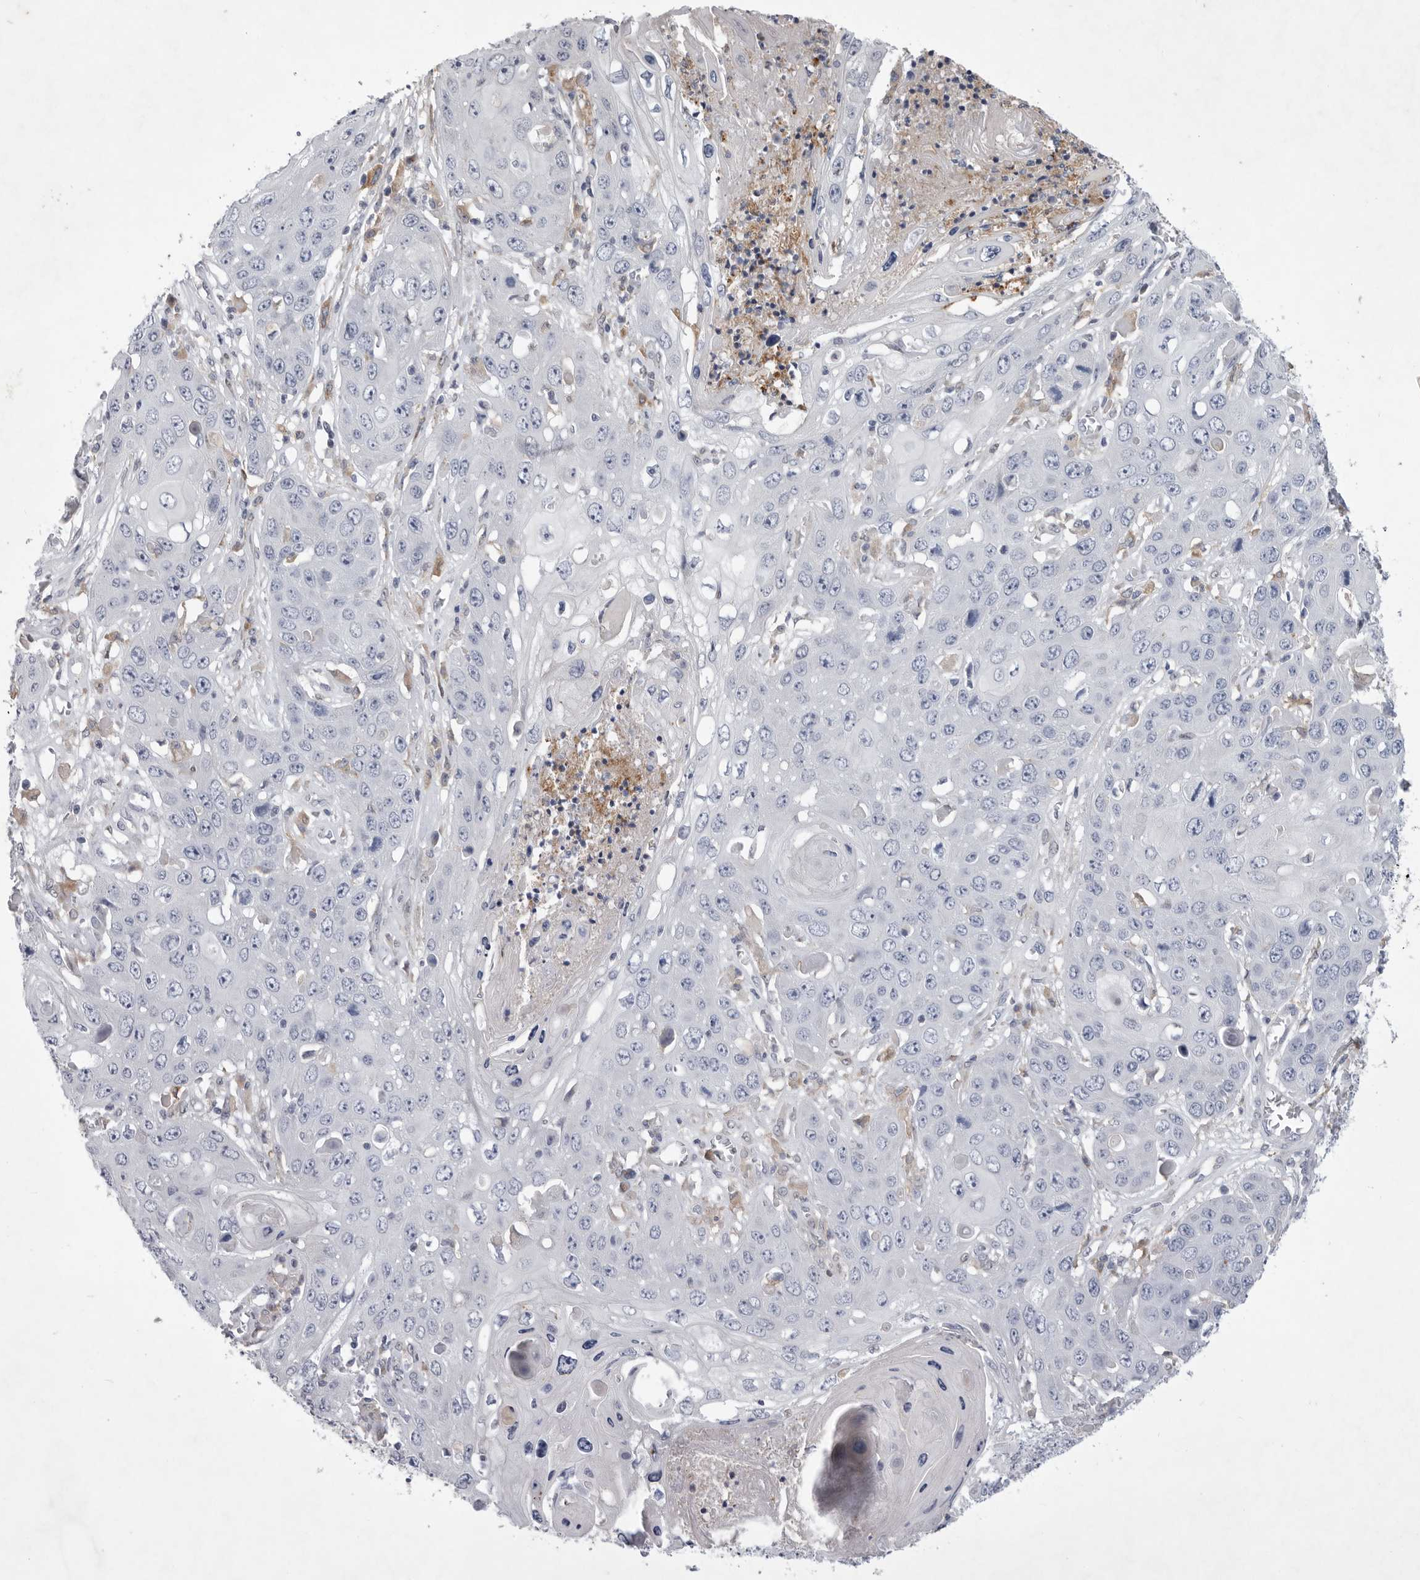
{"staining": {"intensity": "negative", "quantity": "none", "location": "none"}, "tissue": "skin cancer", "cell_type": "Tumor cells", "image_type": "cancer", "snomed": [{"axis": "morphology", "description": "Squamous cell carcinoma, NOS"}, {"axis": "topography", "description": "Skin"}], "caption": "IHC of human skin squamous cell carcinoma demonstrates no positivity in tumor cells. (Brightfield microscopy of DAB immunohistochemistry at high magnification).", "gene": "SIGLEC10", "patient": {"sex": "male", "age": 55}}